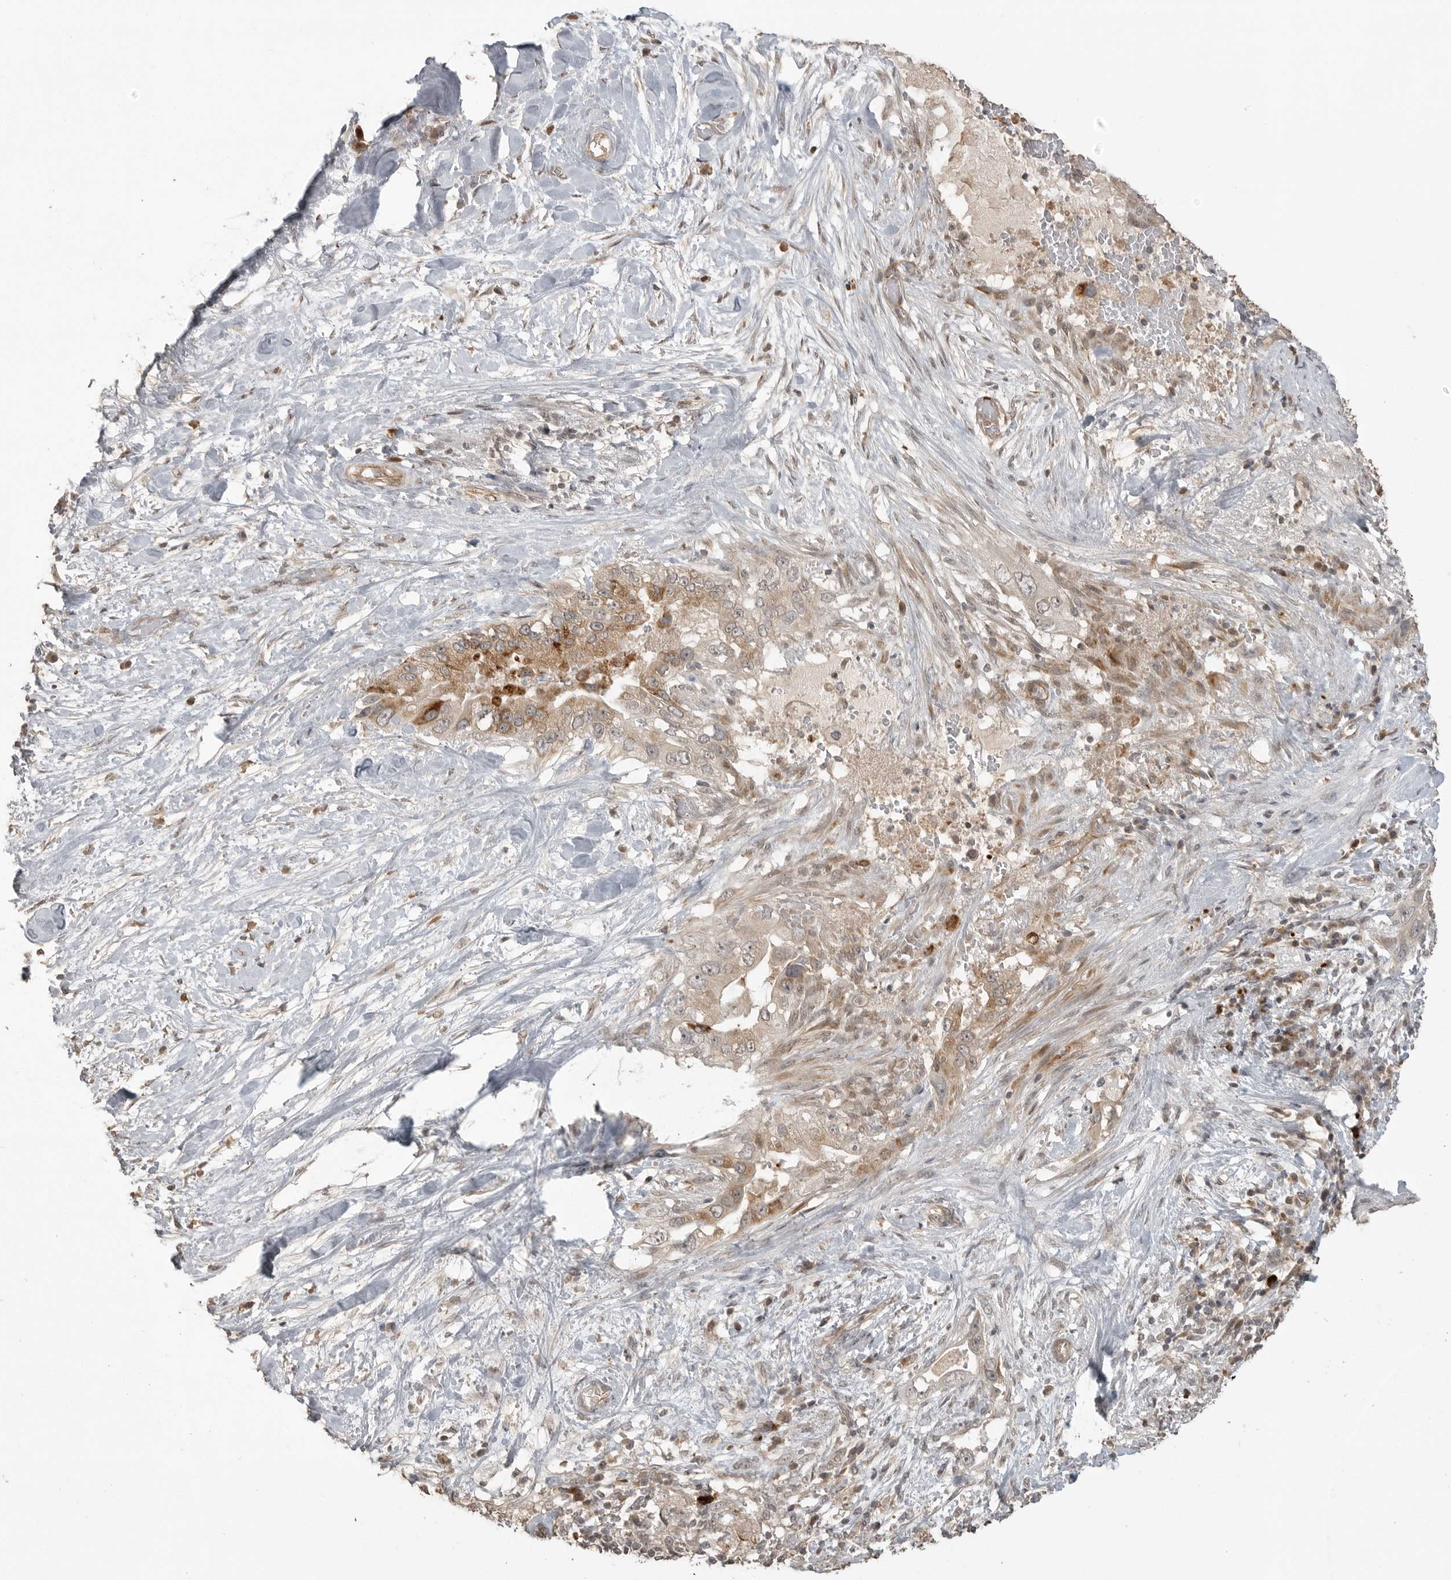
{"staining": {"intensity": "moderate", "quantity": "25%-75%", "location": "cytoplasmic/membranous"}, "tissue": "pancreatic cancer", "cell_type": "Tumor cells", "image_type": "cancer", "snomed": [{"axis": "morphology", "description": "Inflammation, NOS"}, {"axis": "morphology", "description": "Adenocarcinoma, NOS"}, {"axis": "topography", "description": "Pancreas"}], "caption": "Immunohistochemistry (IHC) staining of adenocarcinoma (pancreatic), which demonstrates medium levels of moderate cytoplasmic/membranous expression in approximately 25%-75% of tumor cells indicating moderate cytoplasmic/membranous protein positivity. The staining was performed using DAB (3,3'-diaminobenzidine) (brown) for protein detection and nuclei were counterstained in hematoxylin (blue).", "gene": "SMG8", "patient": {"sex": "female", "age": 56}}